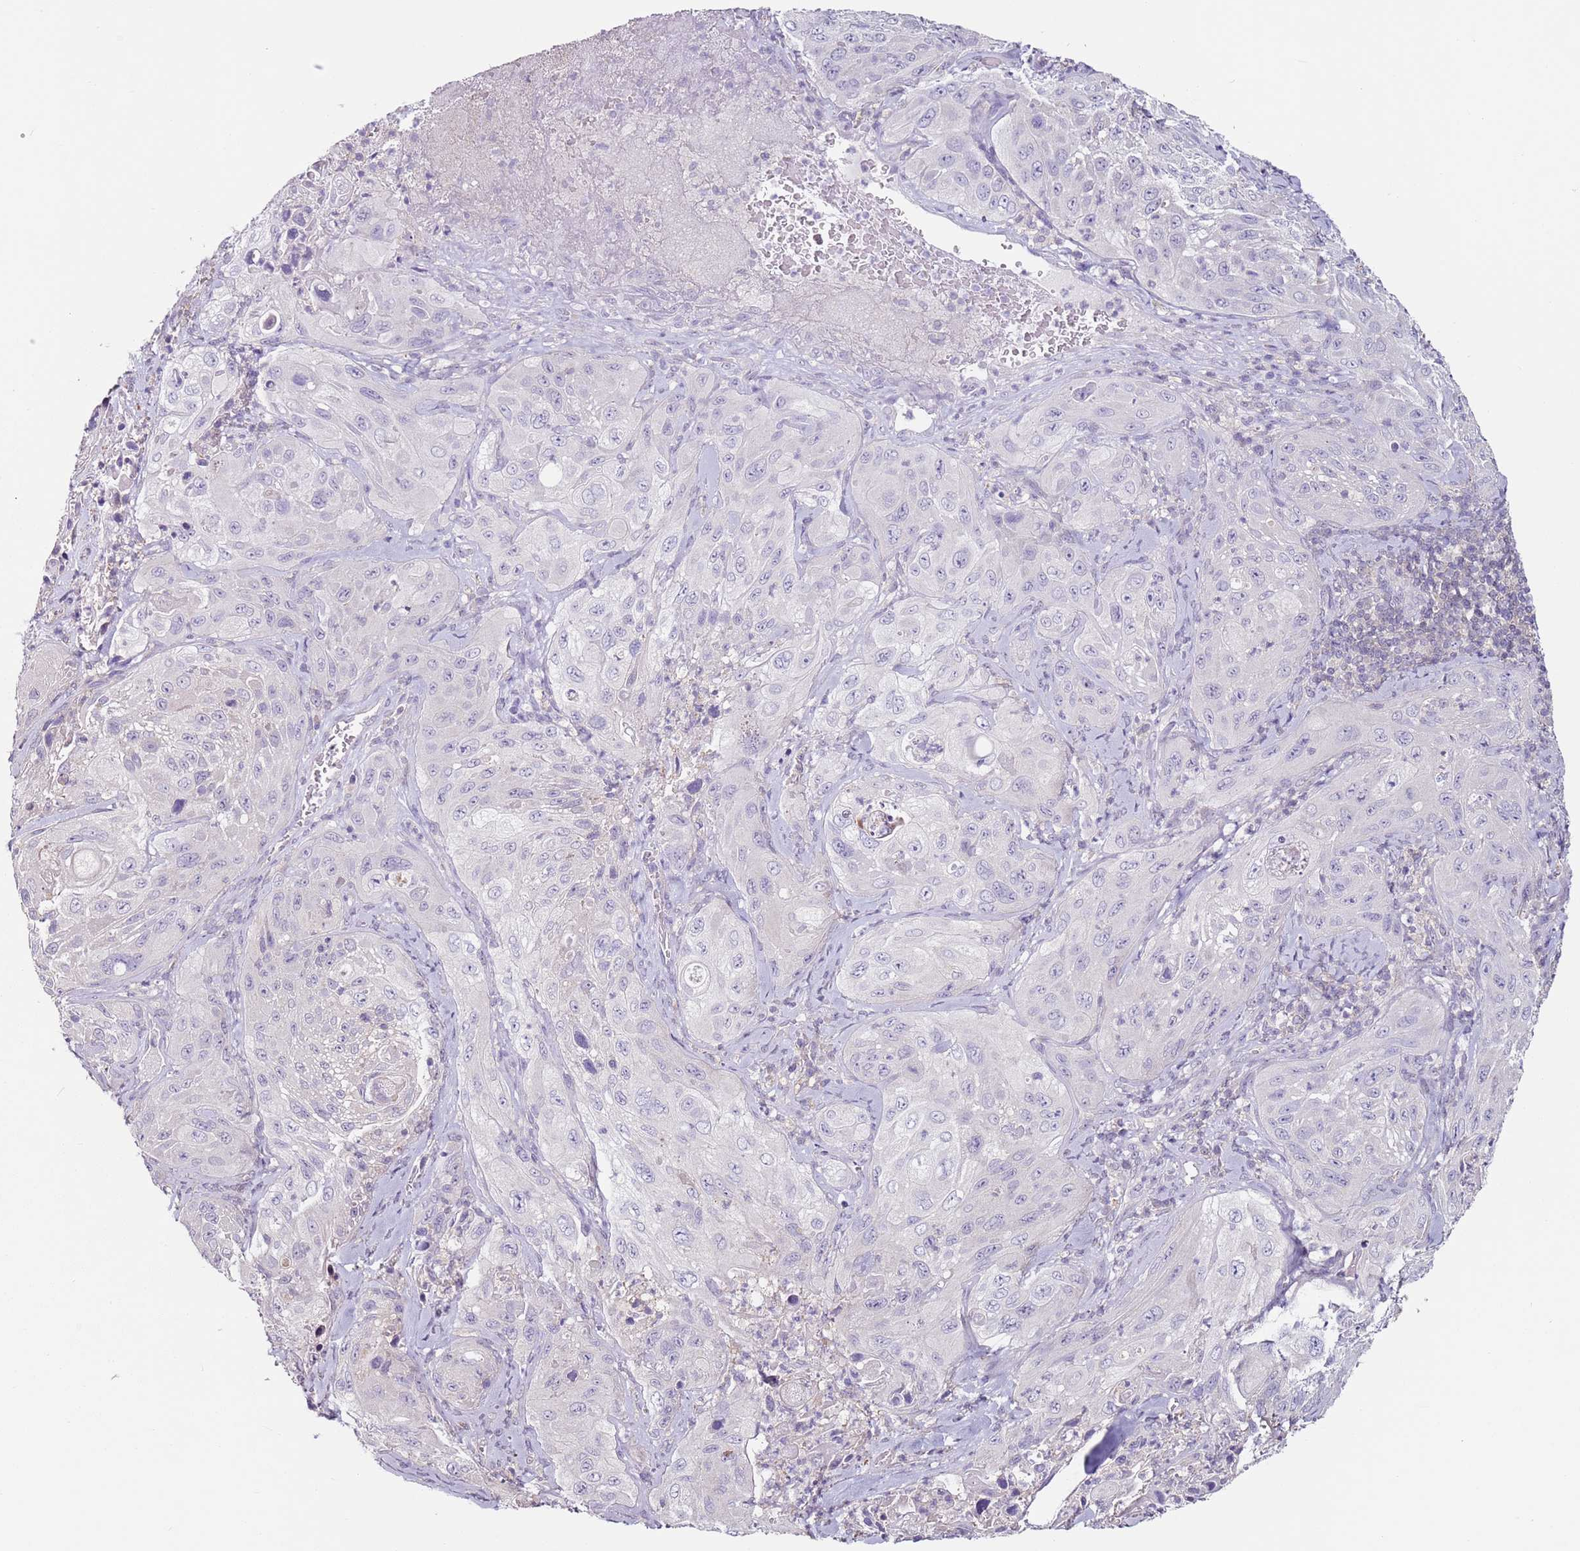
{"staining": {"intensity": "negative", "quantity": "none", "location": "none"}, "tissue": "cervical cancer", "cell_type": "Tumor cells", "image_type": "cancer", "snomed": [{"axis": "morphology", "description": "Squamous cell carcinoma, NOS"}, {"axis": "topography", "description": "Cervix"}], "caption": "Immunohistochemical staining of squamous cell carcinoma (cervical) exhibits no significant staining in tumor cells. (DAB (3,3'-diaminobenzidine) IHC visualized using brightfield microscopy, high magnification).", "gene": "MDH1", "patient": {"sex": "female", "age": 42}}